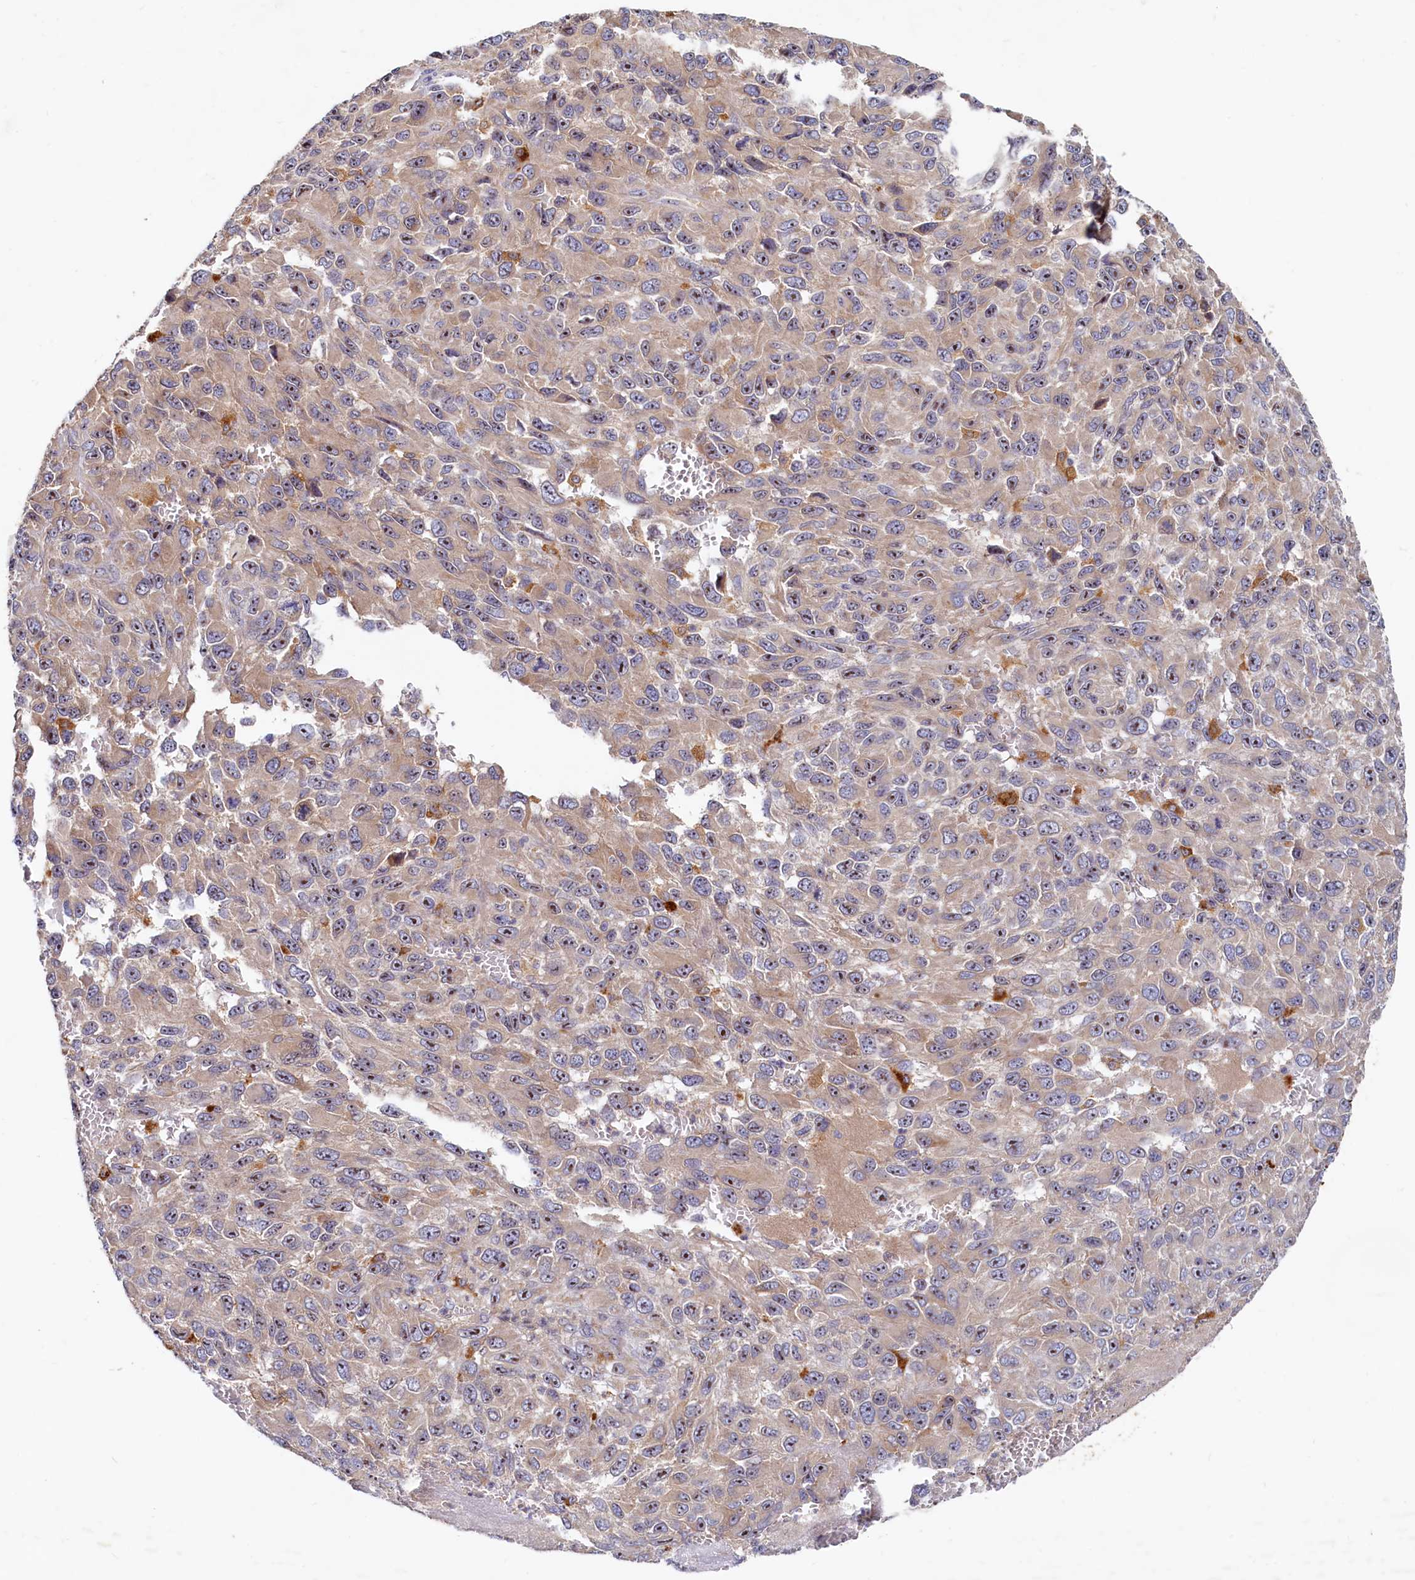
{"staining": {"intensity": "weak", "quantity": "25%-75%", "location": "cytoplasmic/membranous,nuclear"}, "tissue": "melanoma", "cell_type": "Tumor cells", "image_type": "cancer", "snomed": [{"axis": "morphology", "description": "Normal tissue, NOS"}, {"axis": "morphology", "description": "Malignant melanoma, NOS"}, {"axis": "topography", "description": "Skin"}], "caption": "A photomicrograph showing weak cytoplasmic/membranous and nuclear positivity in about 25%-75% of tumor cells in melanoma, as visualized by brown immunohistochemical staining.", "gene": "RGS7BP", "patient": {"sex": "female", "age": 96}}